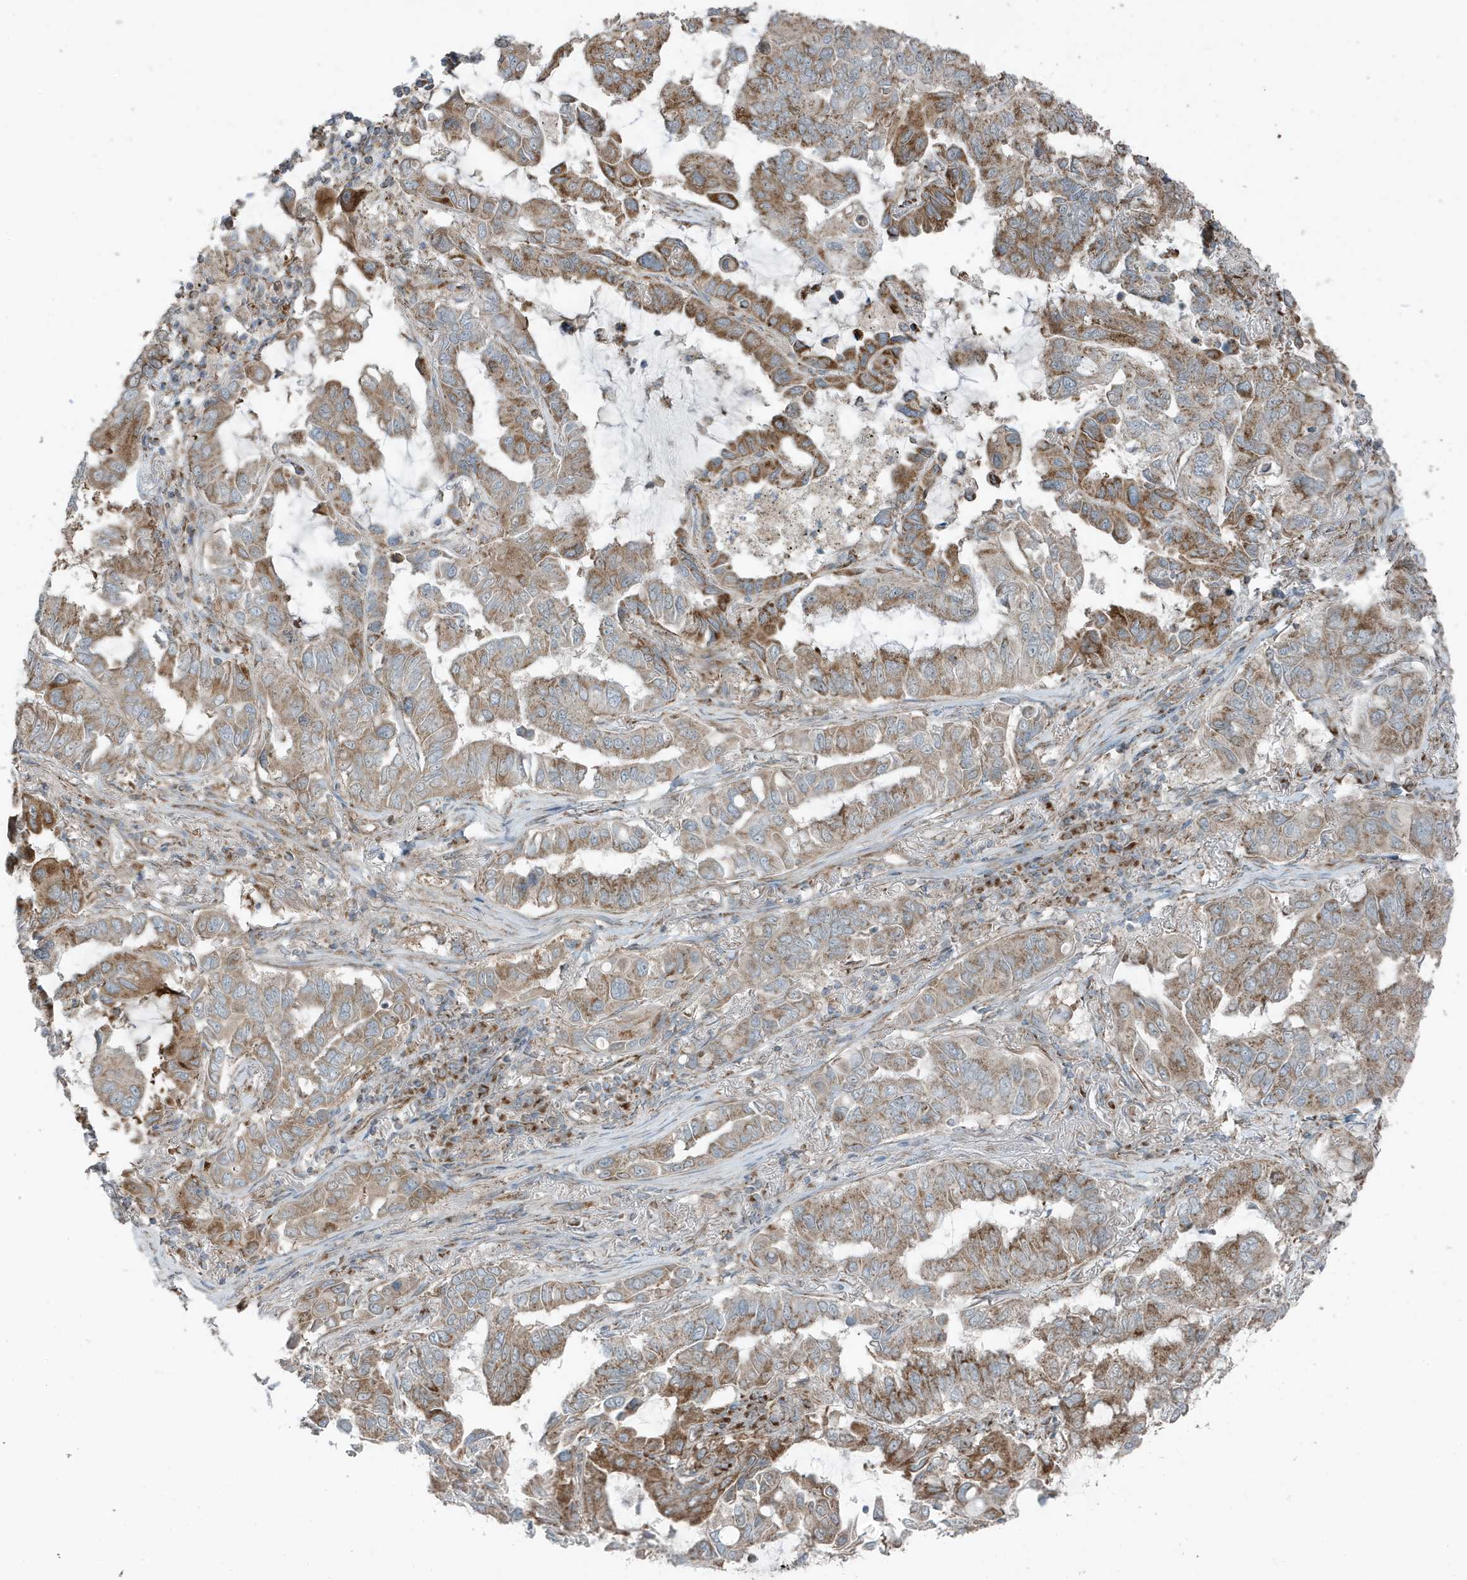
{"staining": {"intensity": "moderate", "quantity": ">75%", "location": "cytoplasmic/membranous"}, "tissue": "lung cancer", "cell_type": "Tumor cells", "image_type": "cancer", "snomed": [{"axis": "morphology", "description": "Adenocarcinoma, NOS"}, {"axis": "topography", "description": "Lung"}], "caption": "IHC (DAB (3,3'-diaminobenzidine)) staining of human lung adenocarcinoma reveals moderate cytoplasmic/membranous protein staining in approximately >75% of tumor cells.", "gene": "GOLGA4", "patient": {"sex": "male", "age": 64}}